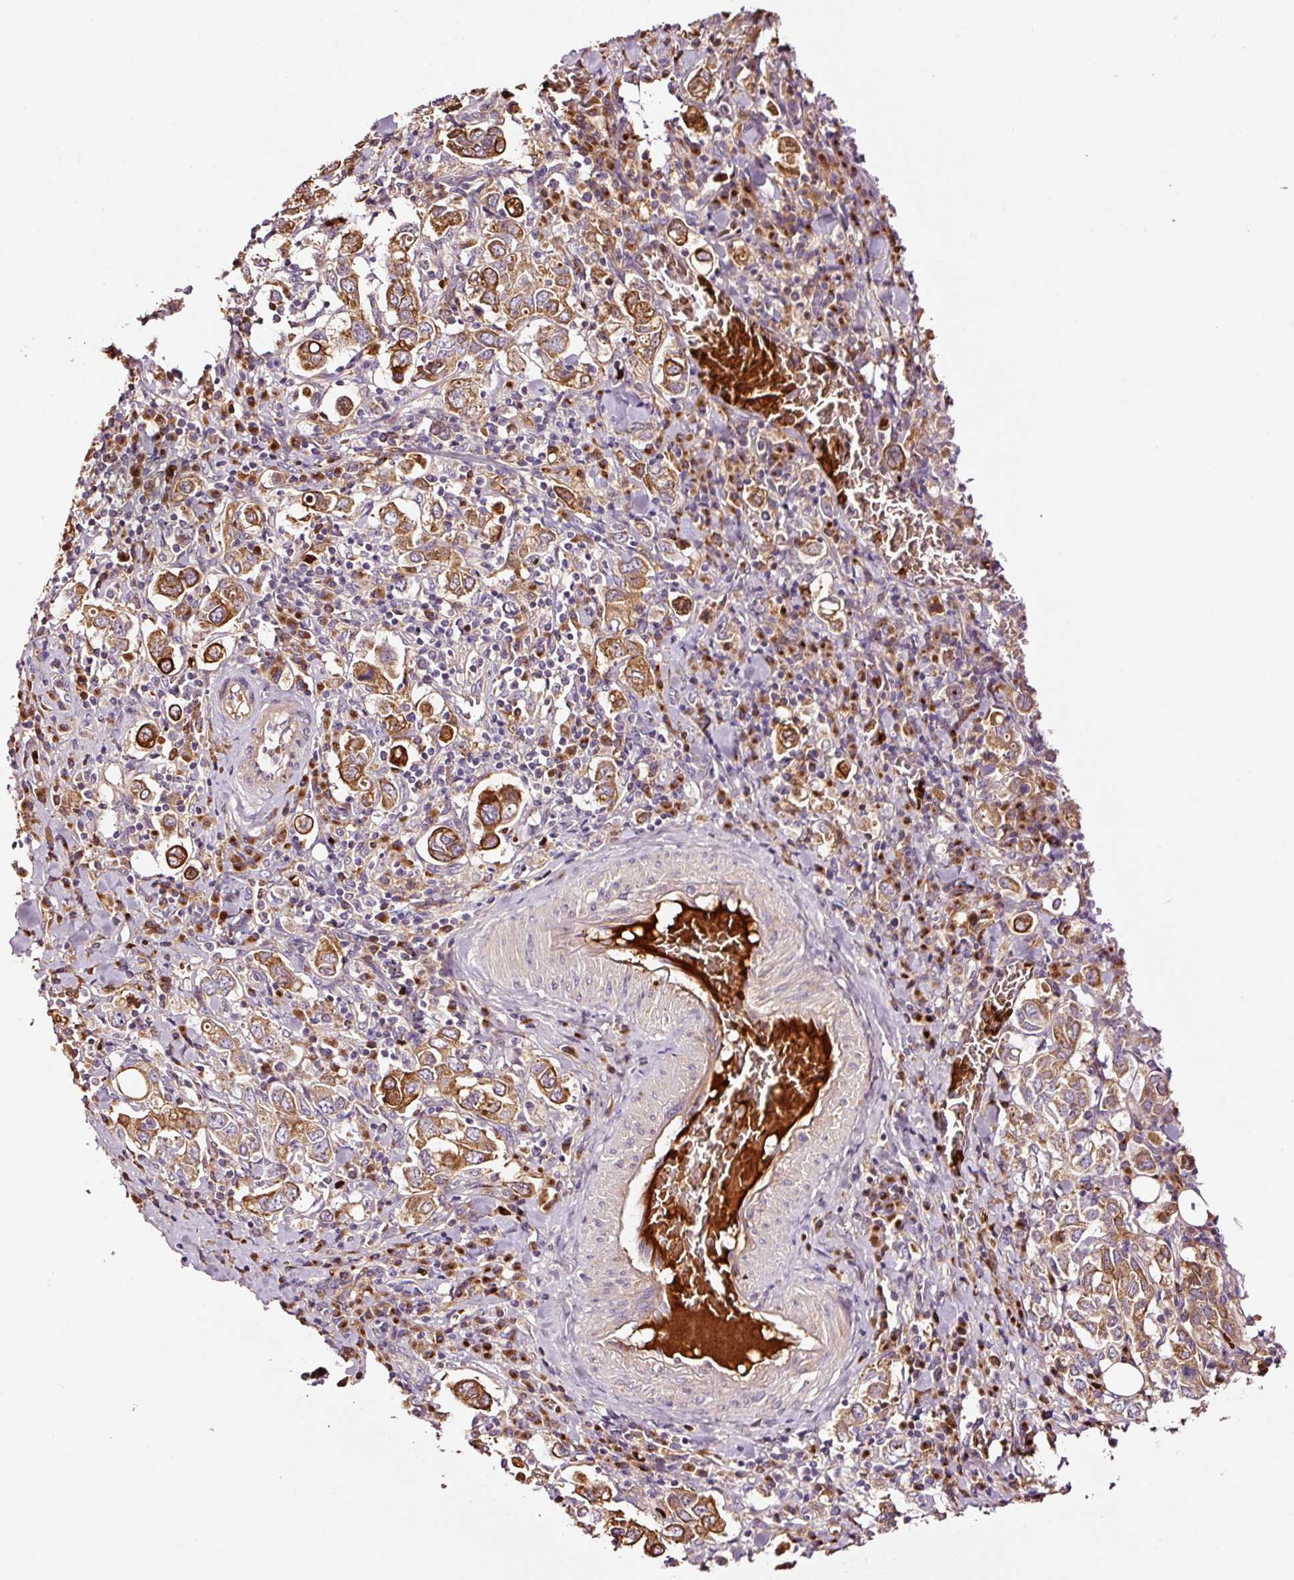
{"staining": {"intensity": "moderate", "quantity": ">75%", "location": "cytoplasmic/membranous"}, "tissue": "stomach cancer", "cell_type": "Tumor cells", "image_type": "cancer", "snomed": [{"axis": "morphology", "description": "Adenocarcinoma, NOS"}, {"axis": "topography", "description": "Stomach, upper"}], "caption": "Protein expression analysis of human stomach cancer reveals moderate cytoplasmic/membranous staining in about >75% of tumor cells.", "gene": "PGLYRP2", "patient": {"sex": "male", "age": 62}}